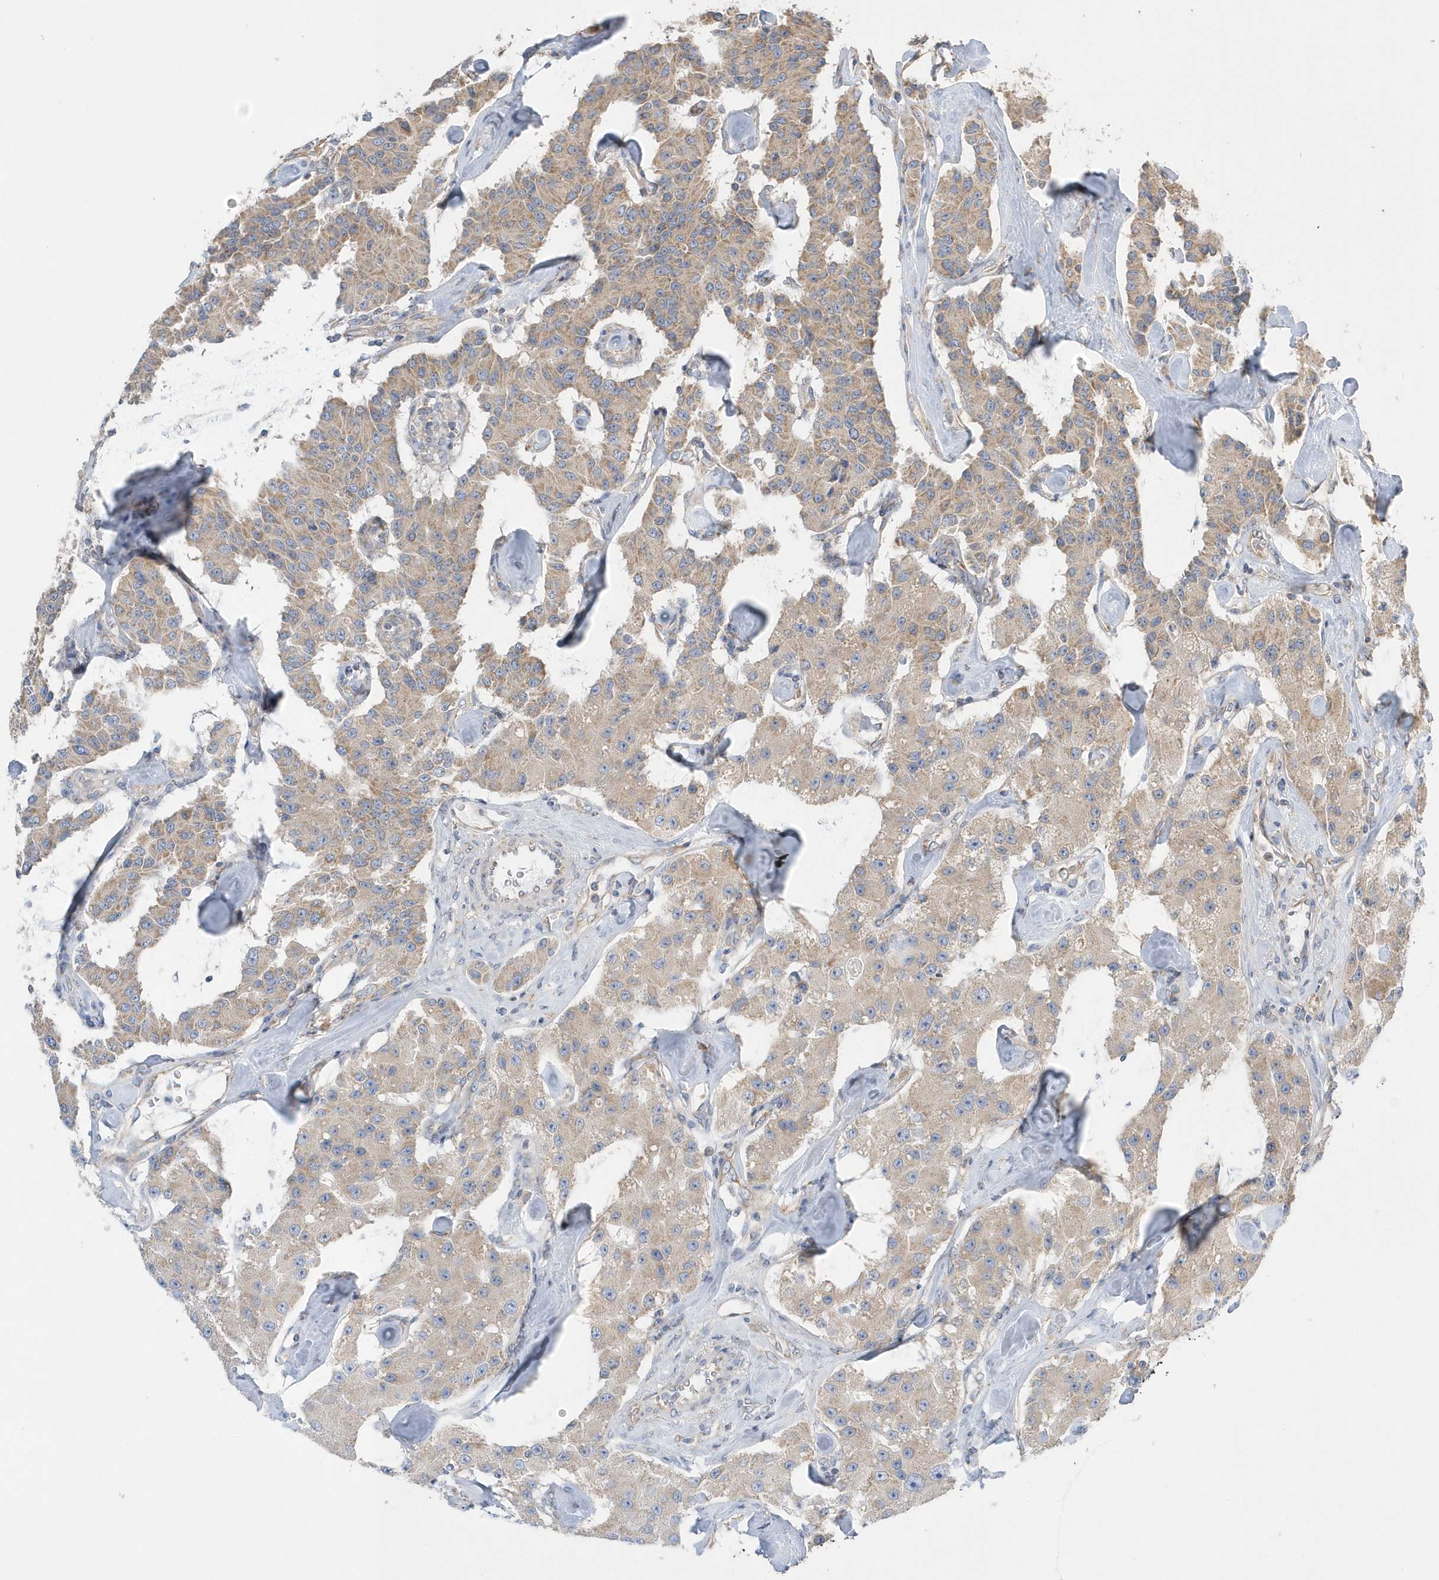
{"staining": {"intensity": "weak", "quantity": "25%-75%", "location": "cytoplasmic/membranous"}, "tissue": "carcinoid", "cell_type": "Tumor cells", "image_type": "cancer", "snomed": [{"axis": "morphology", "description": "Carcinoid, malignant, NOS"}, {"axis": "topography", "description": "Pancreas"}], "caption": "The immunohistochemical stain highlights weak cytoplasmic/membranous staining in tumor cells of carcinoid tissue. The staining was performed using DAB to visualize the protein expression in brown, while the nuclei were stained in blue with hematoxylin (Magnification: 20x).", "gene": "SPATA5", "patient": {"sex": "male", "age": 41}}